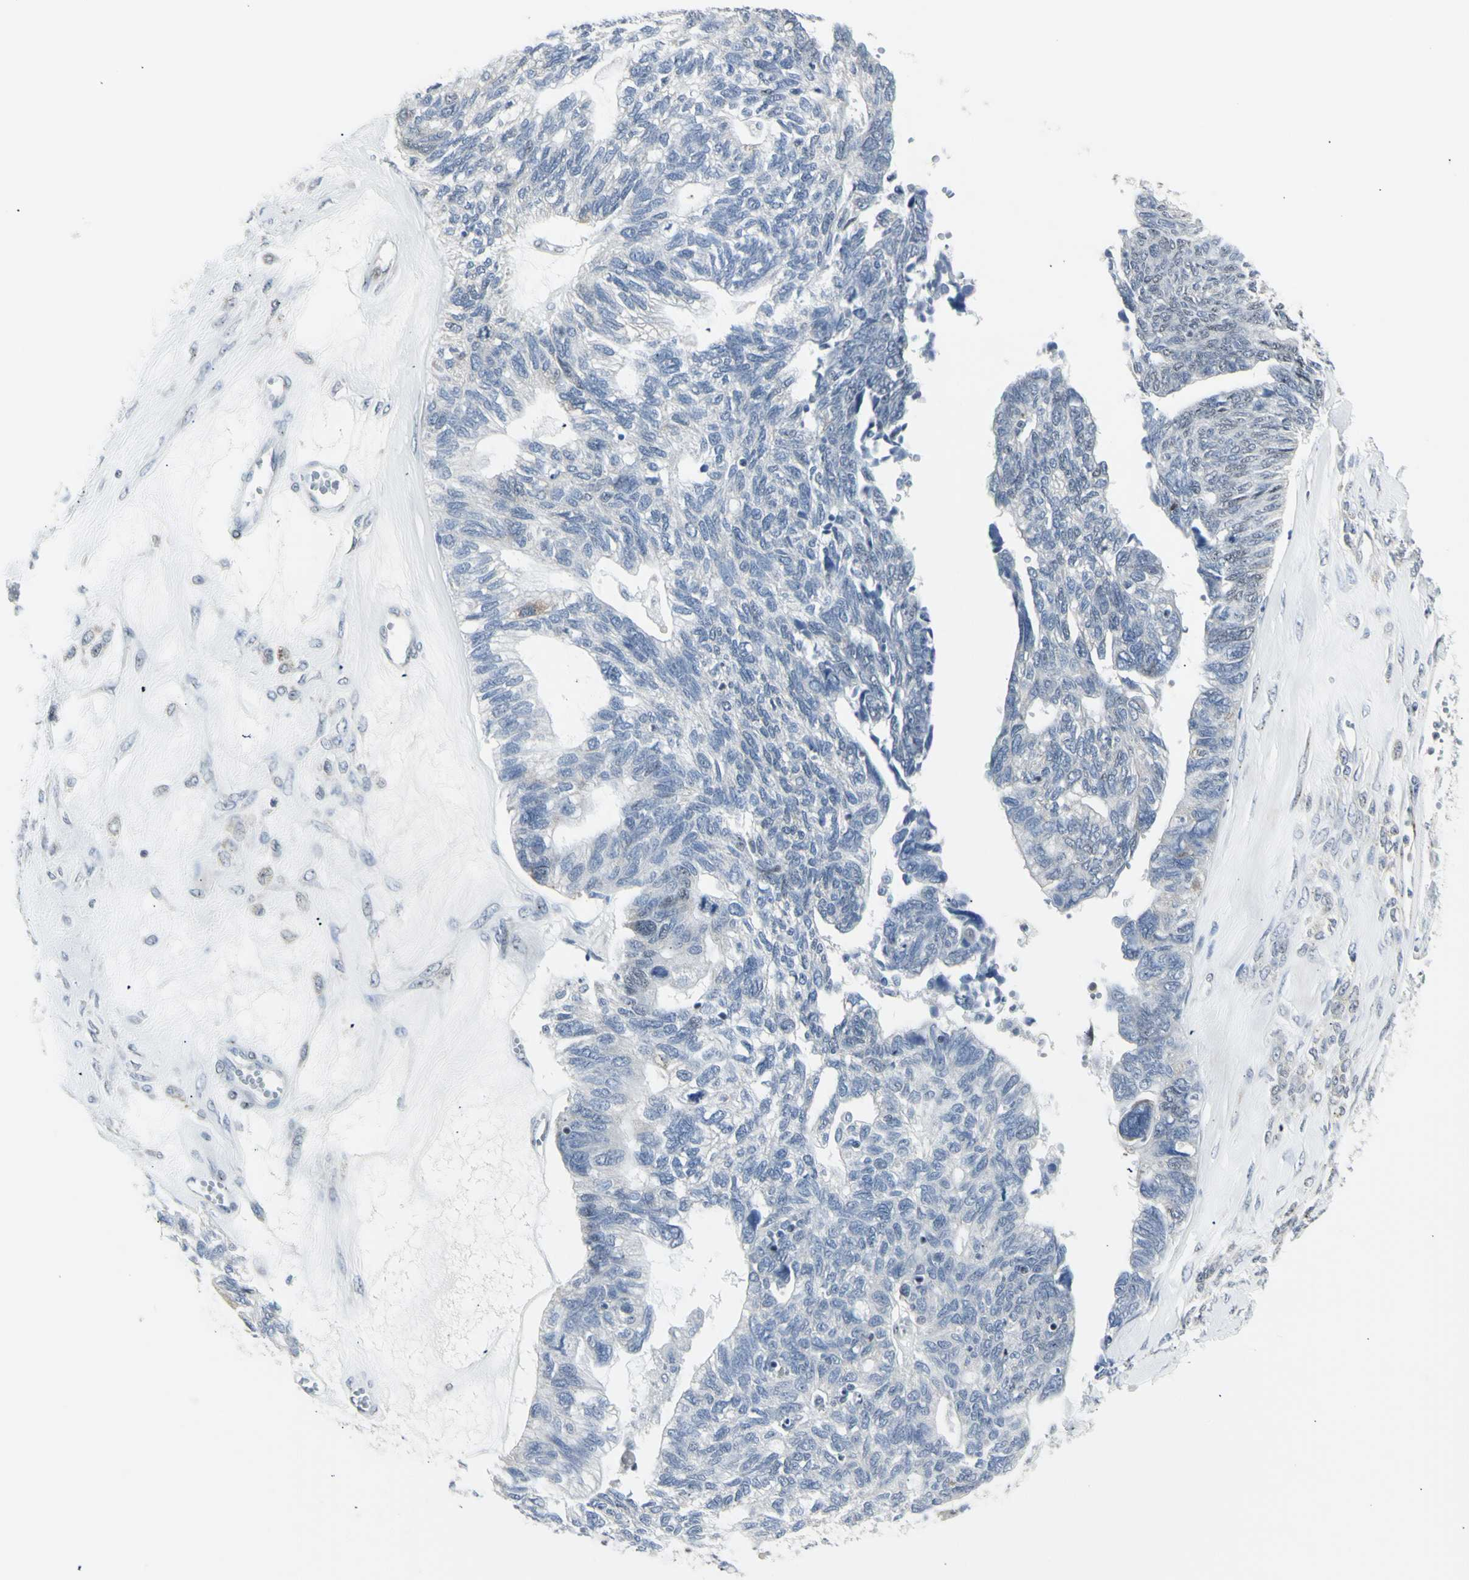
{"staining": {"intensity": "negative", "quantity": "none", "location": "none"}, "tissue": "ovarian cancer", "cell_type": "Tumor cells", "image_type": "cancer", "snomed": [{"axis": "morphology", "description": "Cystadenocarcinoma, serous, NOS"}, {"axis": "topography", "description": "Ovary"}], "caption": "This image is of ovarian cancer (serous cystadenocarcinoma) stained with immunohistochemistry to label a protein in brown with the nuclei are counter-stained blue. There is no positivity in tumor cells.", "gene": "DHRS7B", "patient": {"sex": "female", "age": 79}}